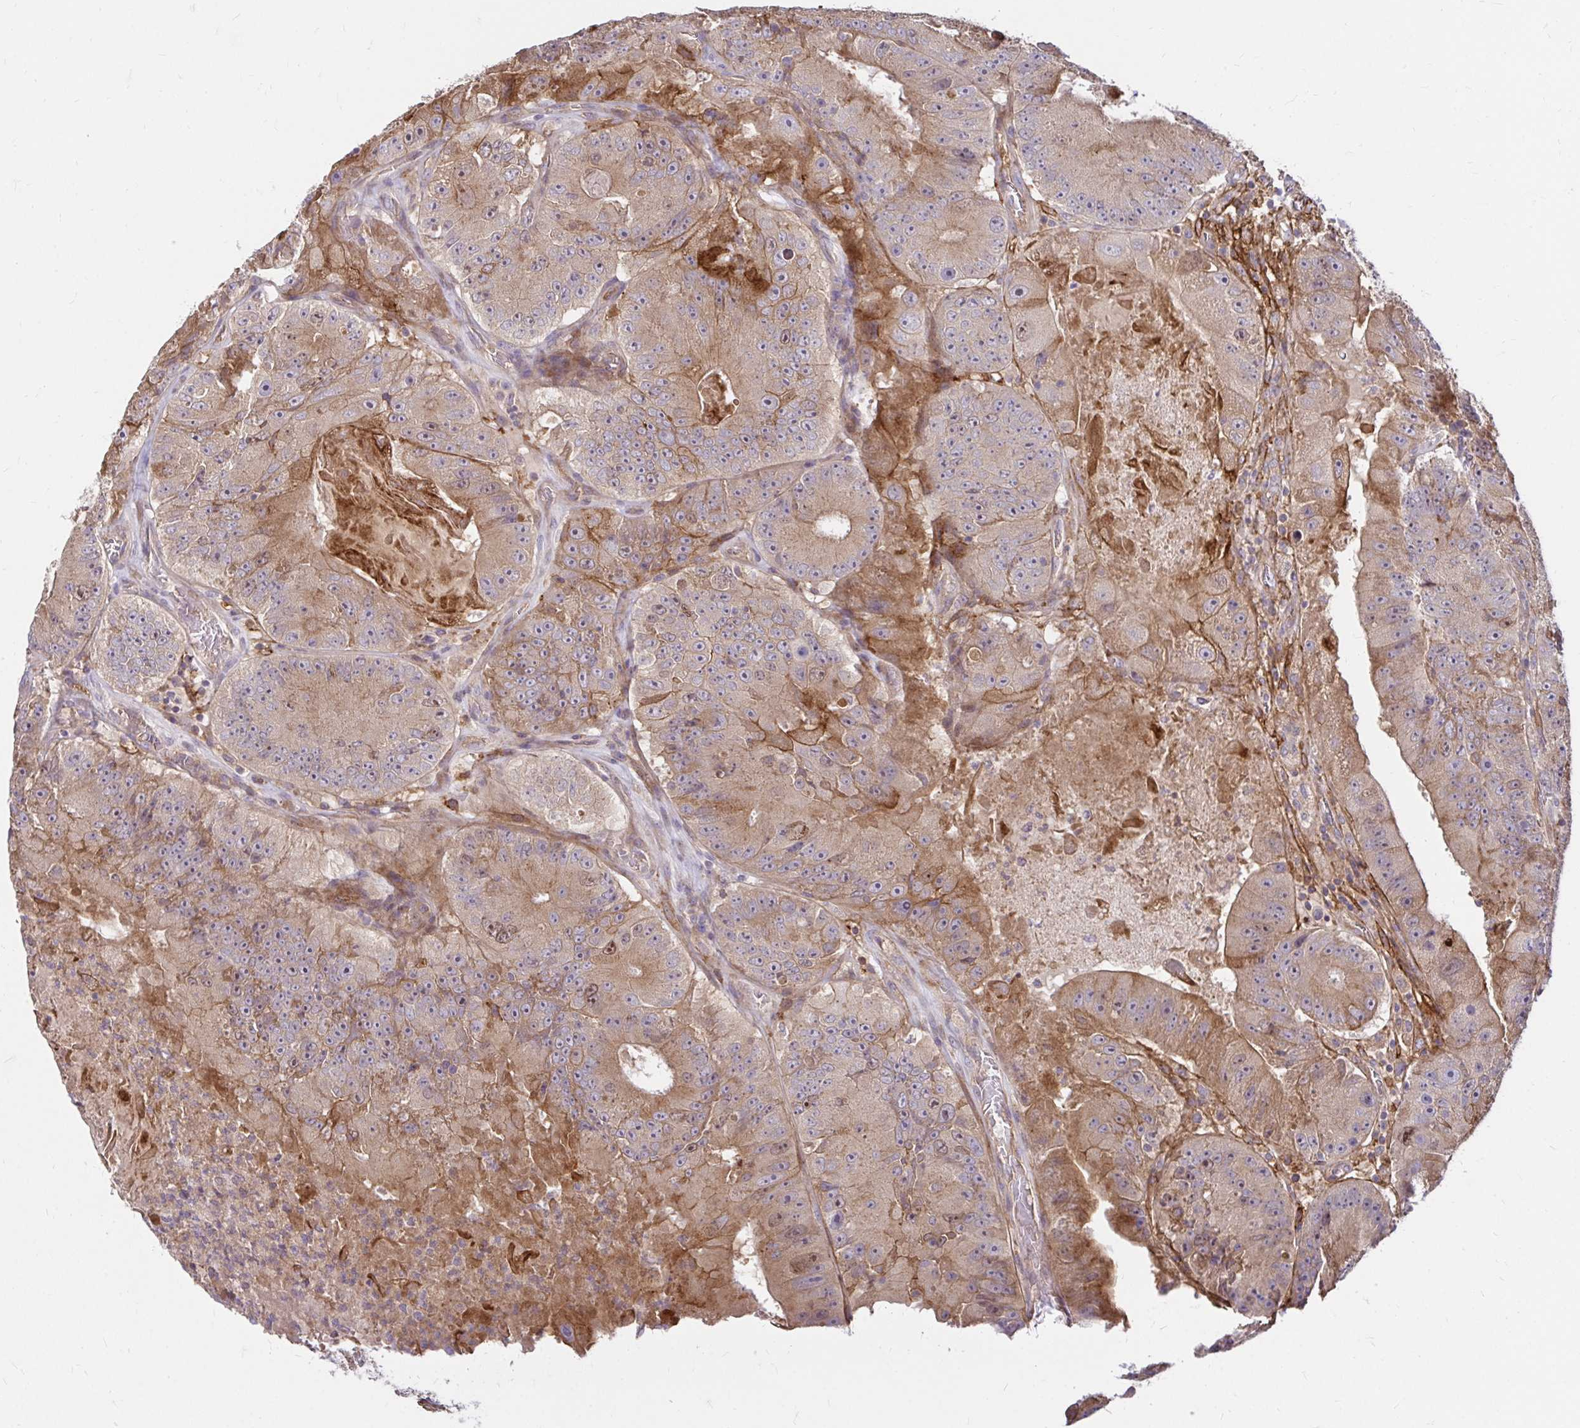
{"staining": {"intensity": "moderate", "quantity": "<25%", "location": "cytoplasmic/membranous"}, "tissue": "colorectal cancer", "cell_type": "Tumor cells", "image_type": "cancer", "snomed": [{"axis": "morphology", "description": "Adenocarcinoma, NOS"}, {"axis": "topography", "description": "Colon"}], "caption": "Colorectal cancer stained with DAB immunohistochemistry (IHC) demonstrates low levels of moderate cytoplasmic/membranous expression in approximately <25% of tumor cells.", "gene": "ITGA2", "patient": {"sex": "female", "age": 86}}